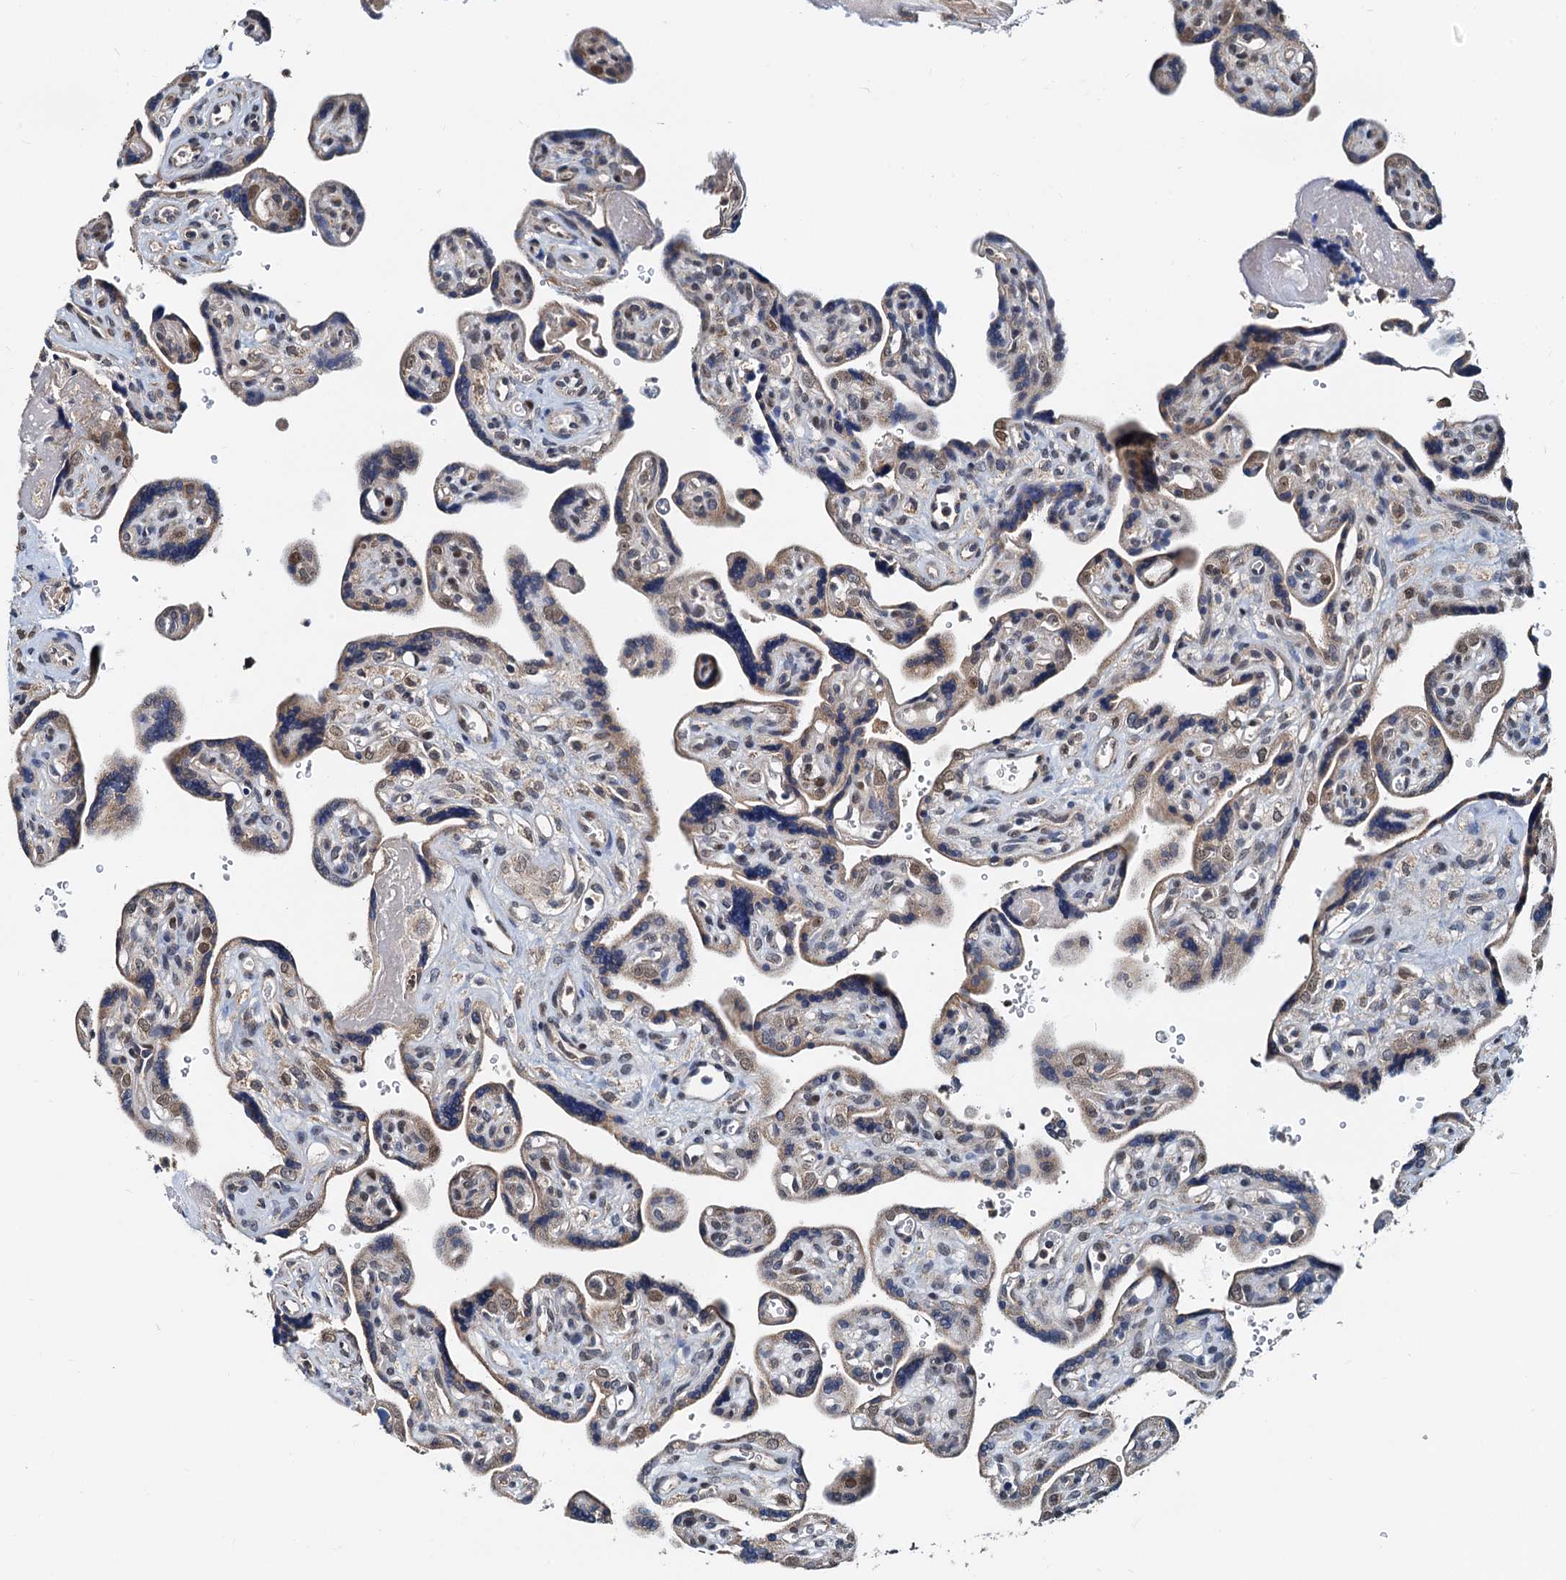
{"staining": {"intensity": "moderate", "quantity": "25%-75%", "location": "cytoplasmic/membranous"}, "tissue": "placenta", "cell_type": "Decidual cells", "image_type": "normal", "snomed": [{"axis": "morphology", "description": "Normal tissue, NOS"}, {"axis": "topography", "description": "Placenta"}], "caption": "Moderate cytoplasmic/membranous expression for a protein is identified in about 25%-75% of decidual cells of normal placenta using immunohistochemistry (IHC).", "gene": "MCMBP", "patient": {"sex": "female", "age": 39}}